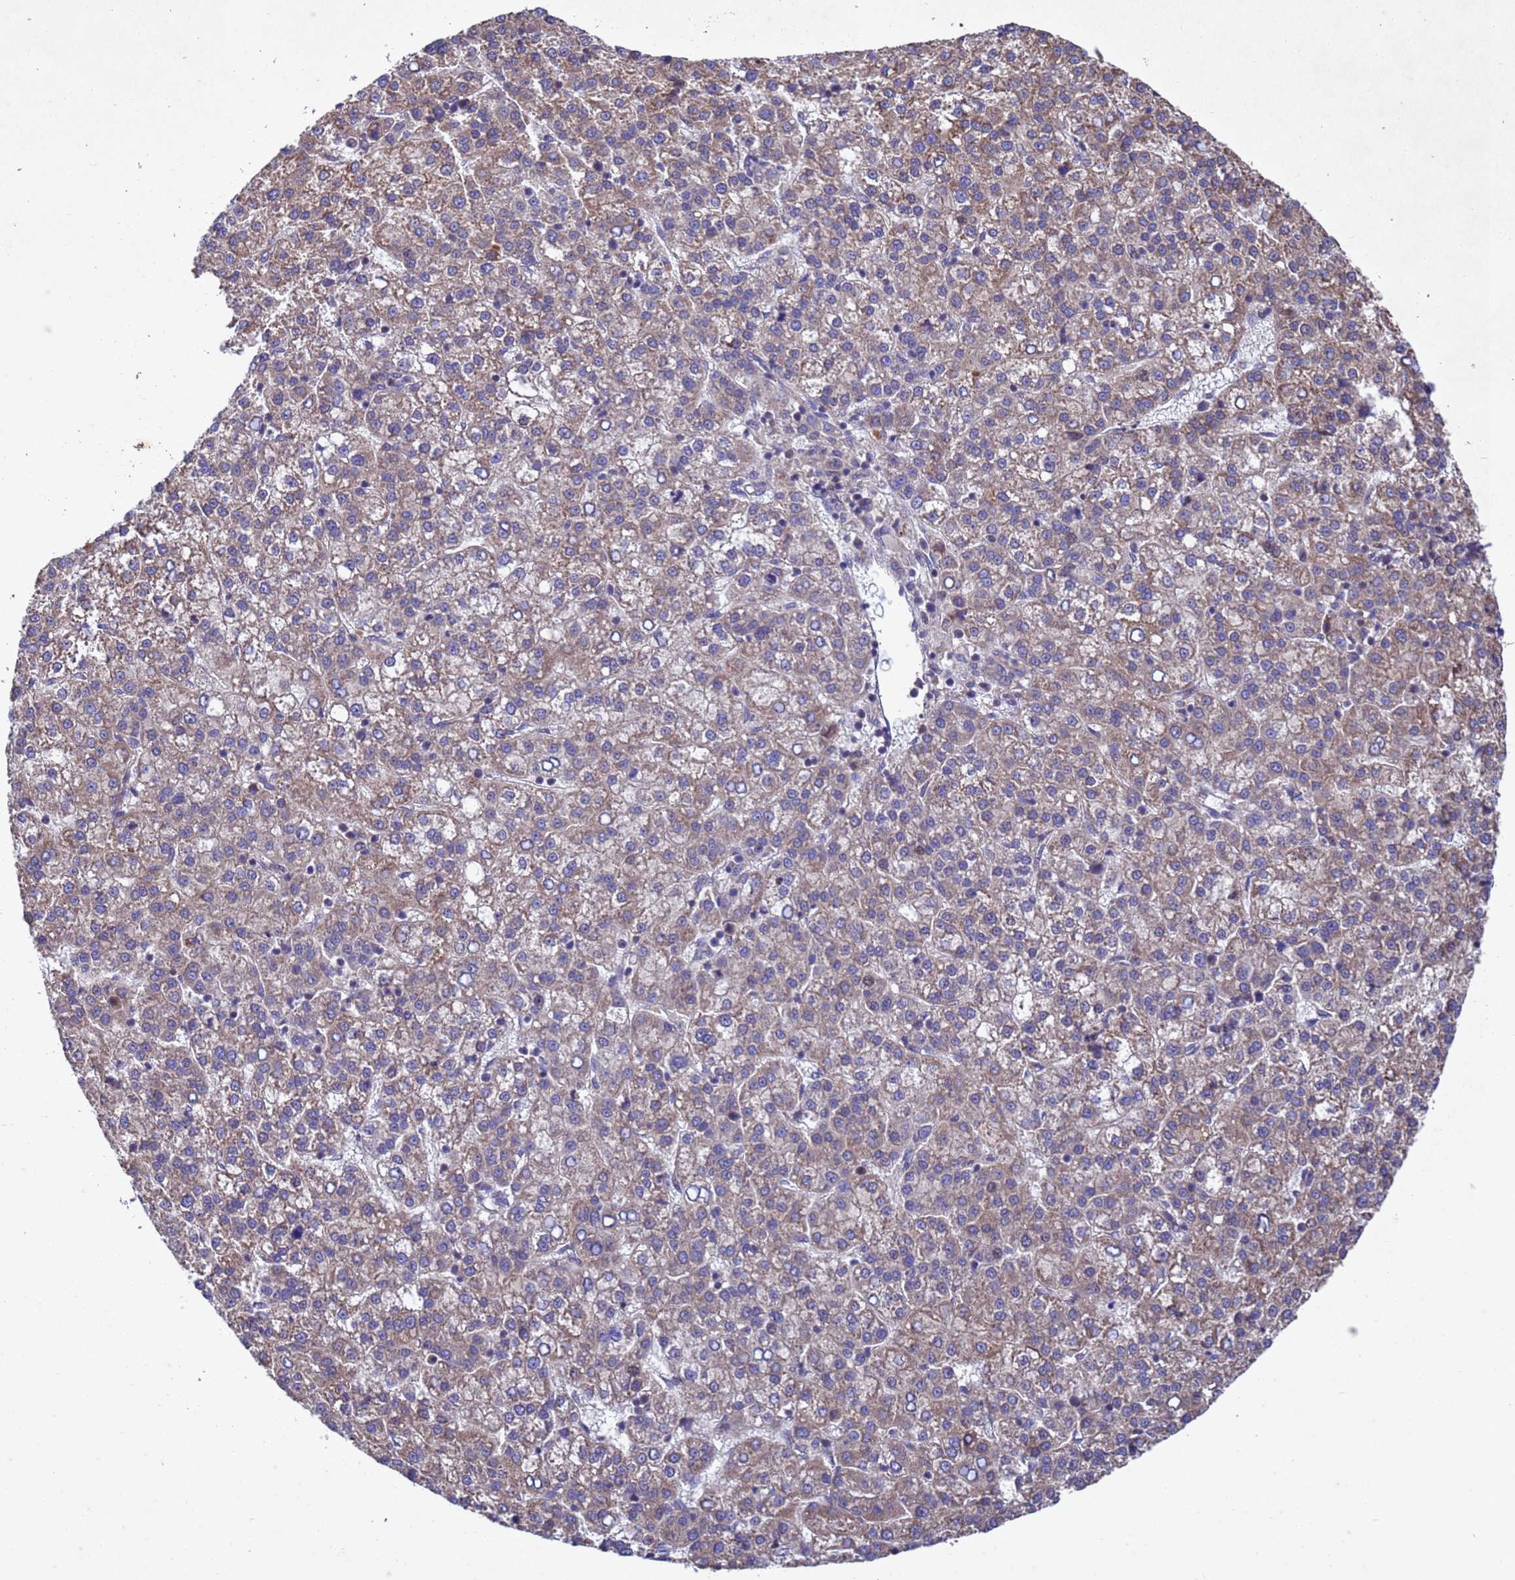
{"staining": {"intensity": "moderate", "quantity": ">75%", "location": "cytoplasmic/membranous"}, "tissue": "liver cancer", "cell_type": "Tumor cells", "image_type": "cancer", "snomed": [{"axis": "morphology", "description": "Carcinoma, Hepatocellular, NOS"}, {"axis": "topography", "description": "Liver"}], "caption": "This histopathology image reveals immunohistochemistry staining of liver cancer, with medium moderate cytoplasmic/membranous expression in about >75% of tumor cells.", "gene": "TBK1", "patient": {"sex": "female", "age": 58}}